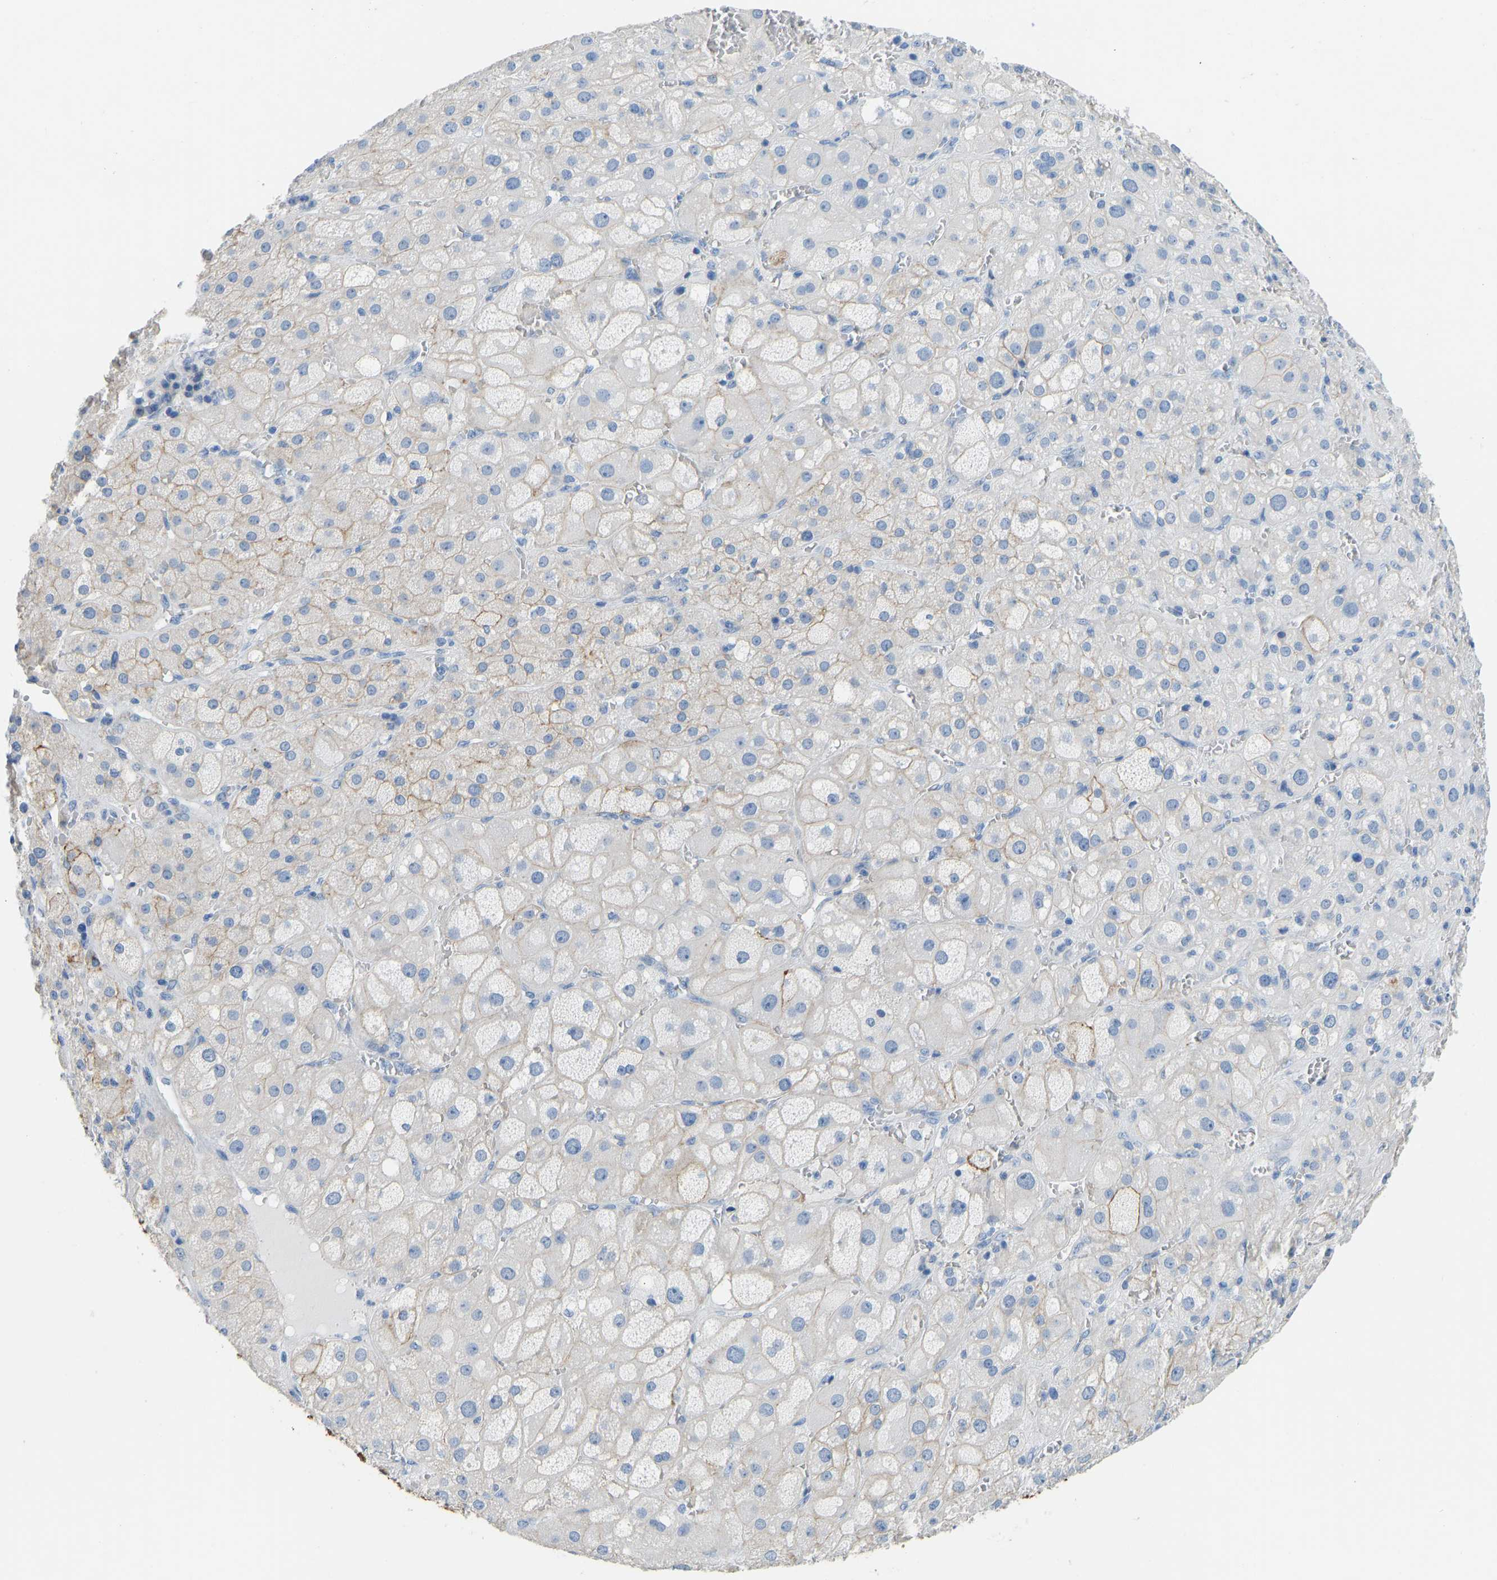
{"staining": {"intensity": "strong", "quantity": "25%-75%", "location": "cytoplasmic/membranous"}, "tissue": "adrenal gland", "cell_type": "Glandular cells", "image_type": "normal", "snomed": [{"axis": "morphology", "description": "Normal tissue, NOS"}, {"axis": "topography", "description": "Adrenal gland"}], "caption": "Immunohistochemistry (DAB) staining of unremarkable adrenal gland exhibits strong cytoplasmic/membranous protein expression in approximately 25%-75% of glandular cells.", "gene": "ATP1A1", "patient": {"sex": "female", "age": 47}}